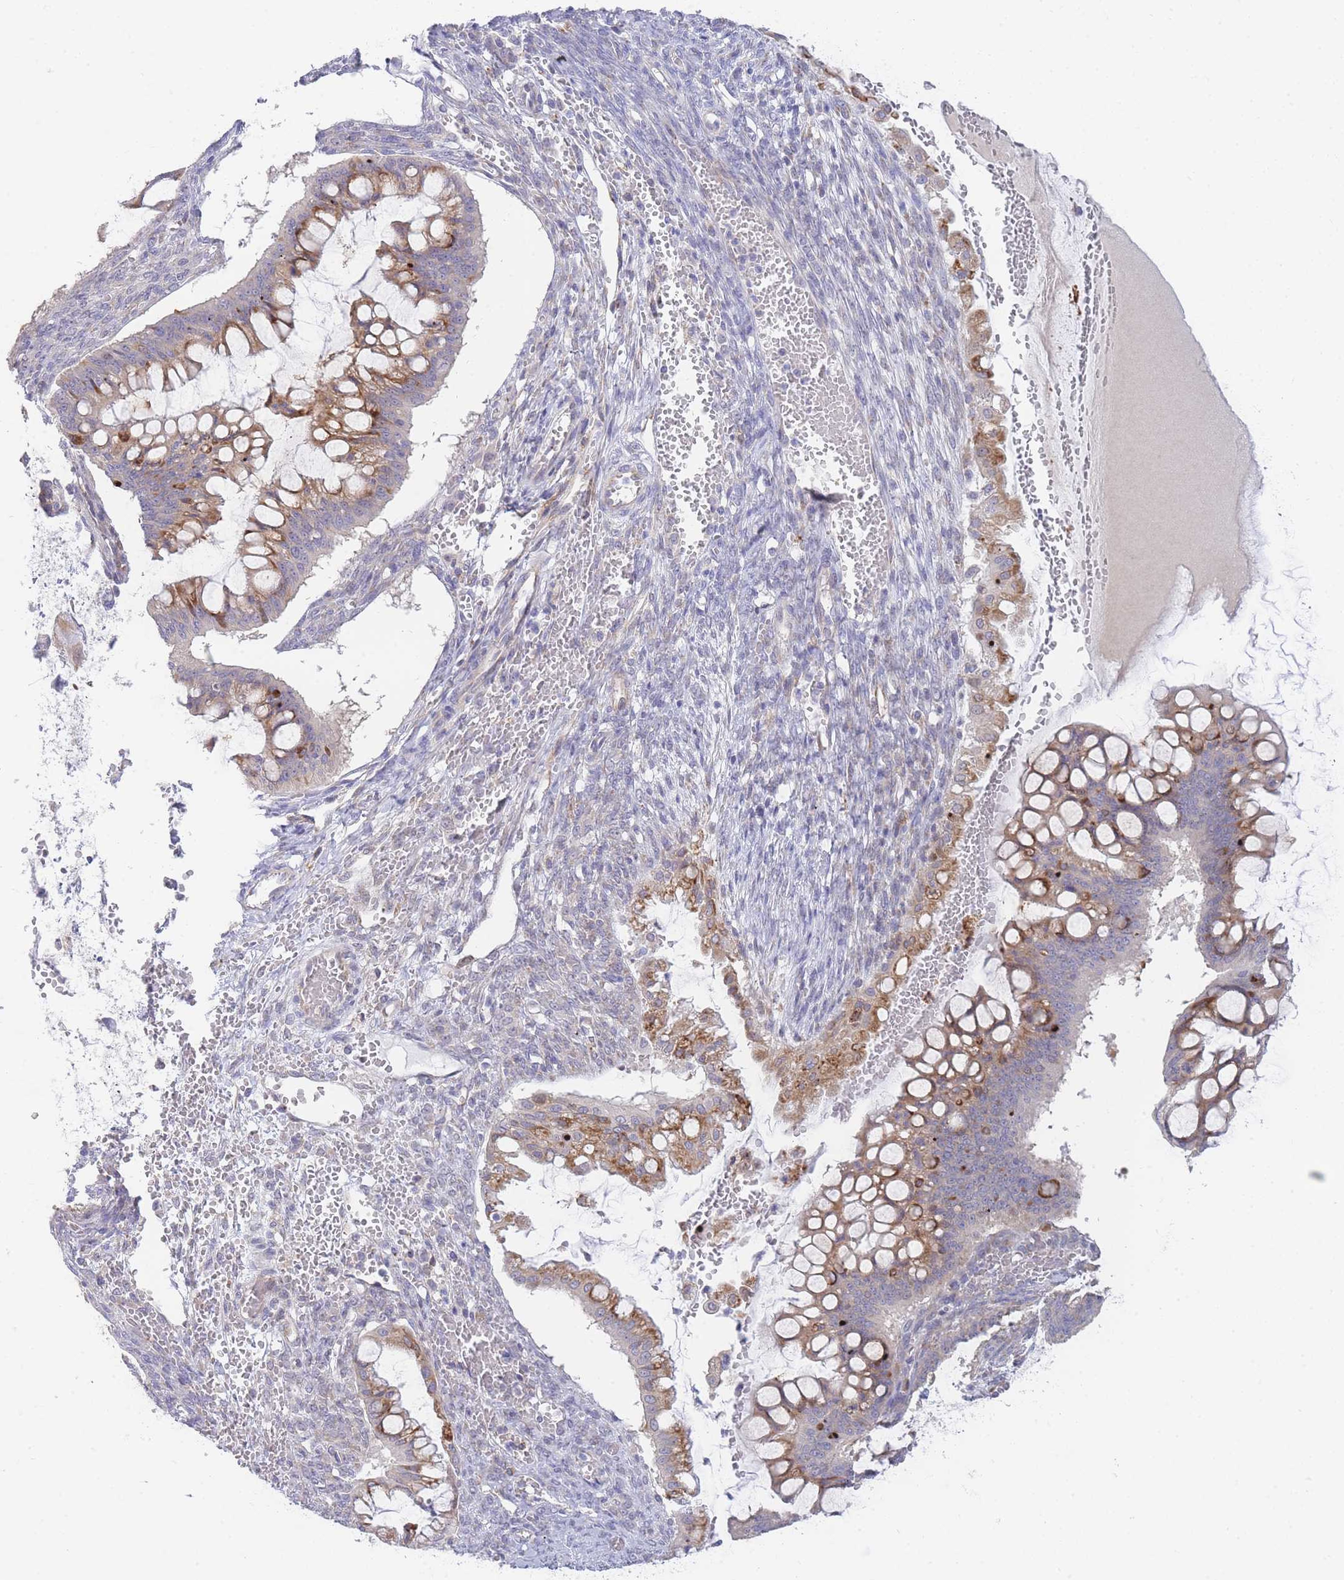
{"staining": {"intensity": "moderate", "quantity": ">75%", "location": "cytoplasmic/membranous"}, "tissue": "ovarian cancer", "cell_type": "Tumor cells", "image_type": "cancer", "snomed": [{"axis": "morphology", "description": "Cystadenocarcinoma, mucinous, NOS"}, {"axis": "topography", "description": "Ovary"}], "caption": "Ovarian cancer stained with a protein marker demonstrates moderate staining in tumor cells.", "gene": "ZNF510", "patient": {"sex": "female", "age": 73}}